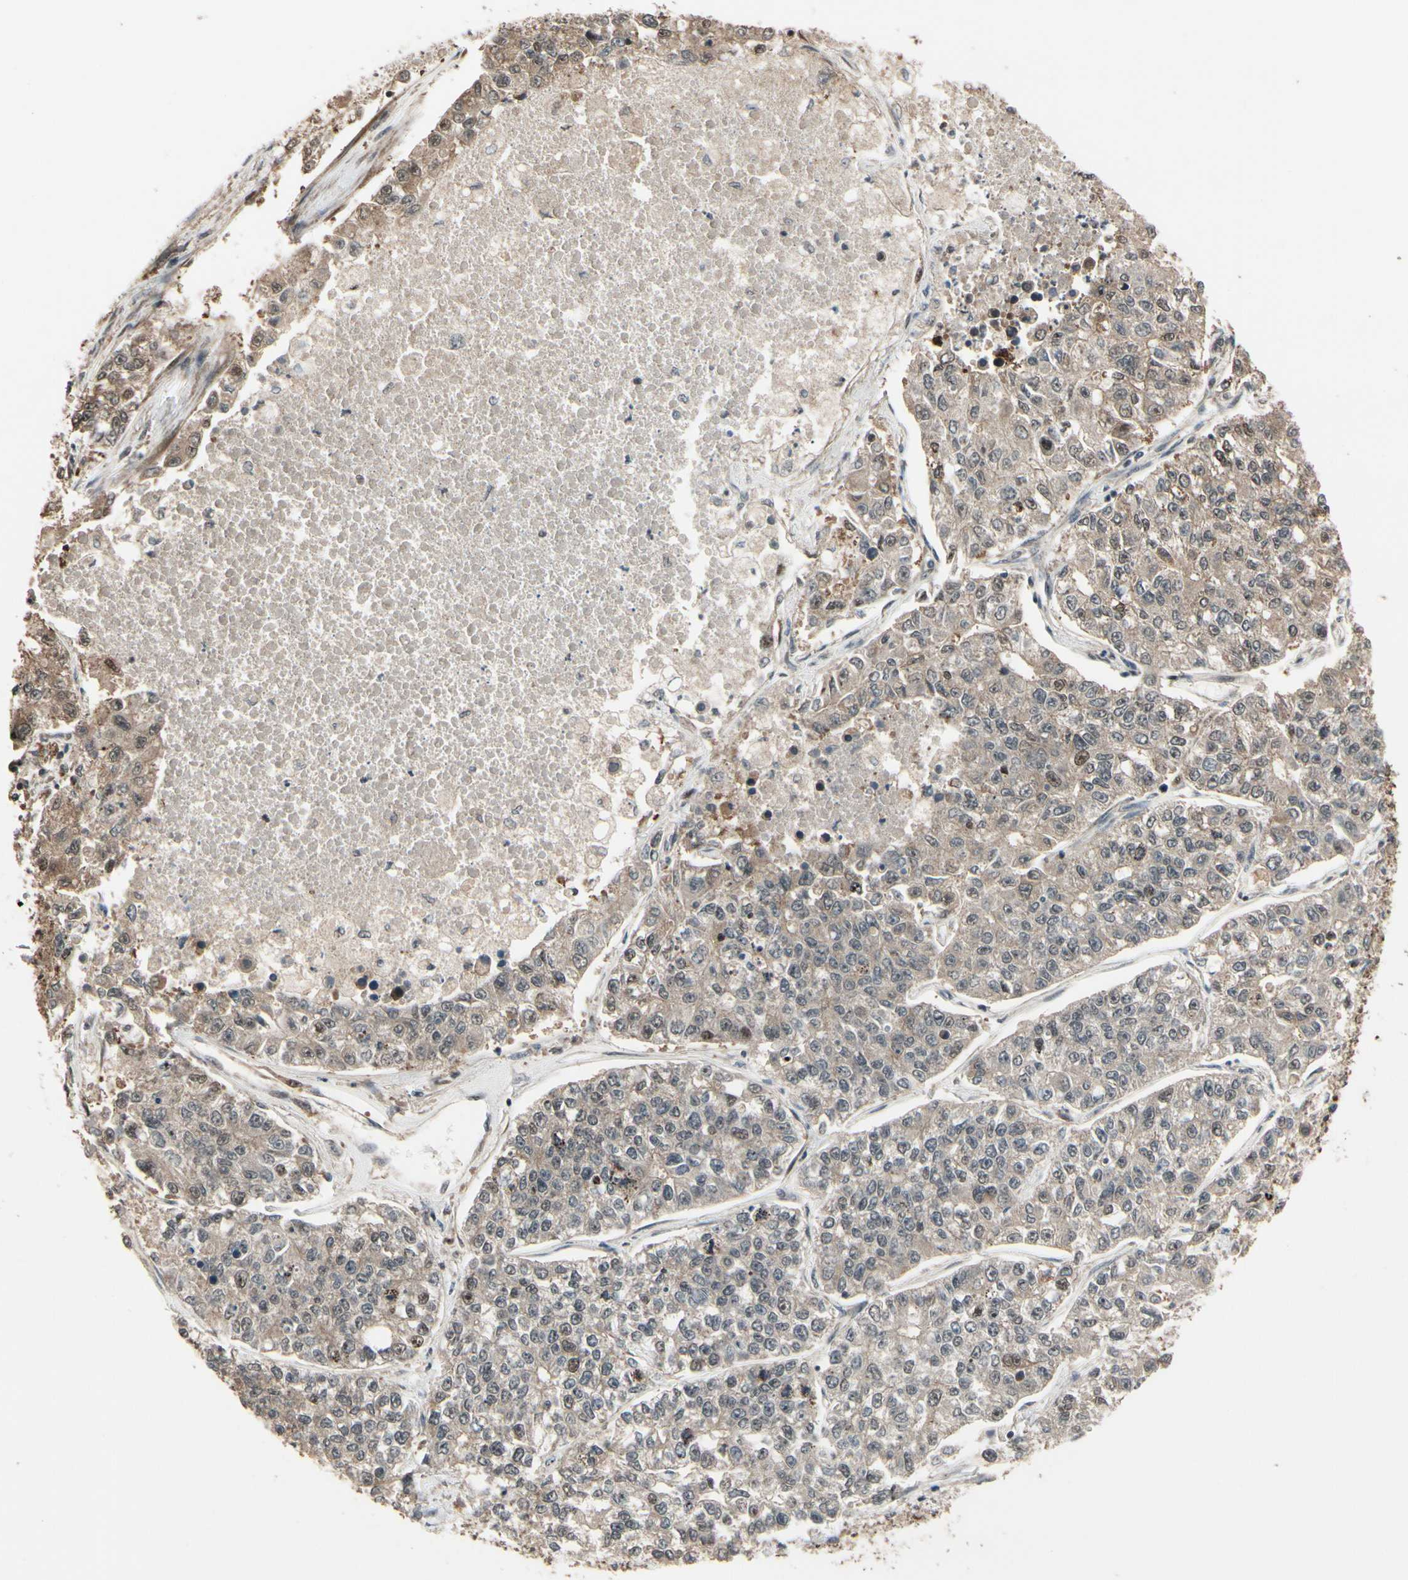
{"staining": {"intensity": "weak", "quantity": "25%-75%", "location": "cytoplasmic/membranous"}, "tissue": "lung cancer", "cell_type": "Tumor cells", "image_type": "cancer", "snomed": [{"axis": "morphology", "description": "Adenocarcinoma, NOS"}, {"axis": "topography", "description": "Lung"}], "caption": "Lung cancer (adenocarcinoma) stained for a protein (brown) reveals weak cytoplasmic/membranous positive staining in about 25%-75% of tumor cells.", "gene": "CSF1R", "patient": {"sex": "male", "age": 49}}